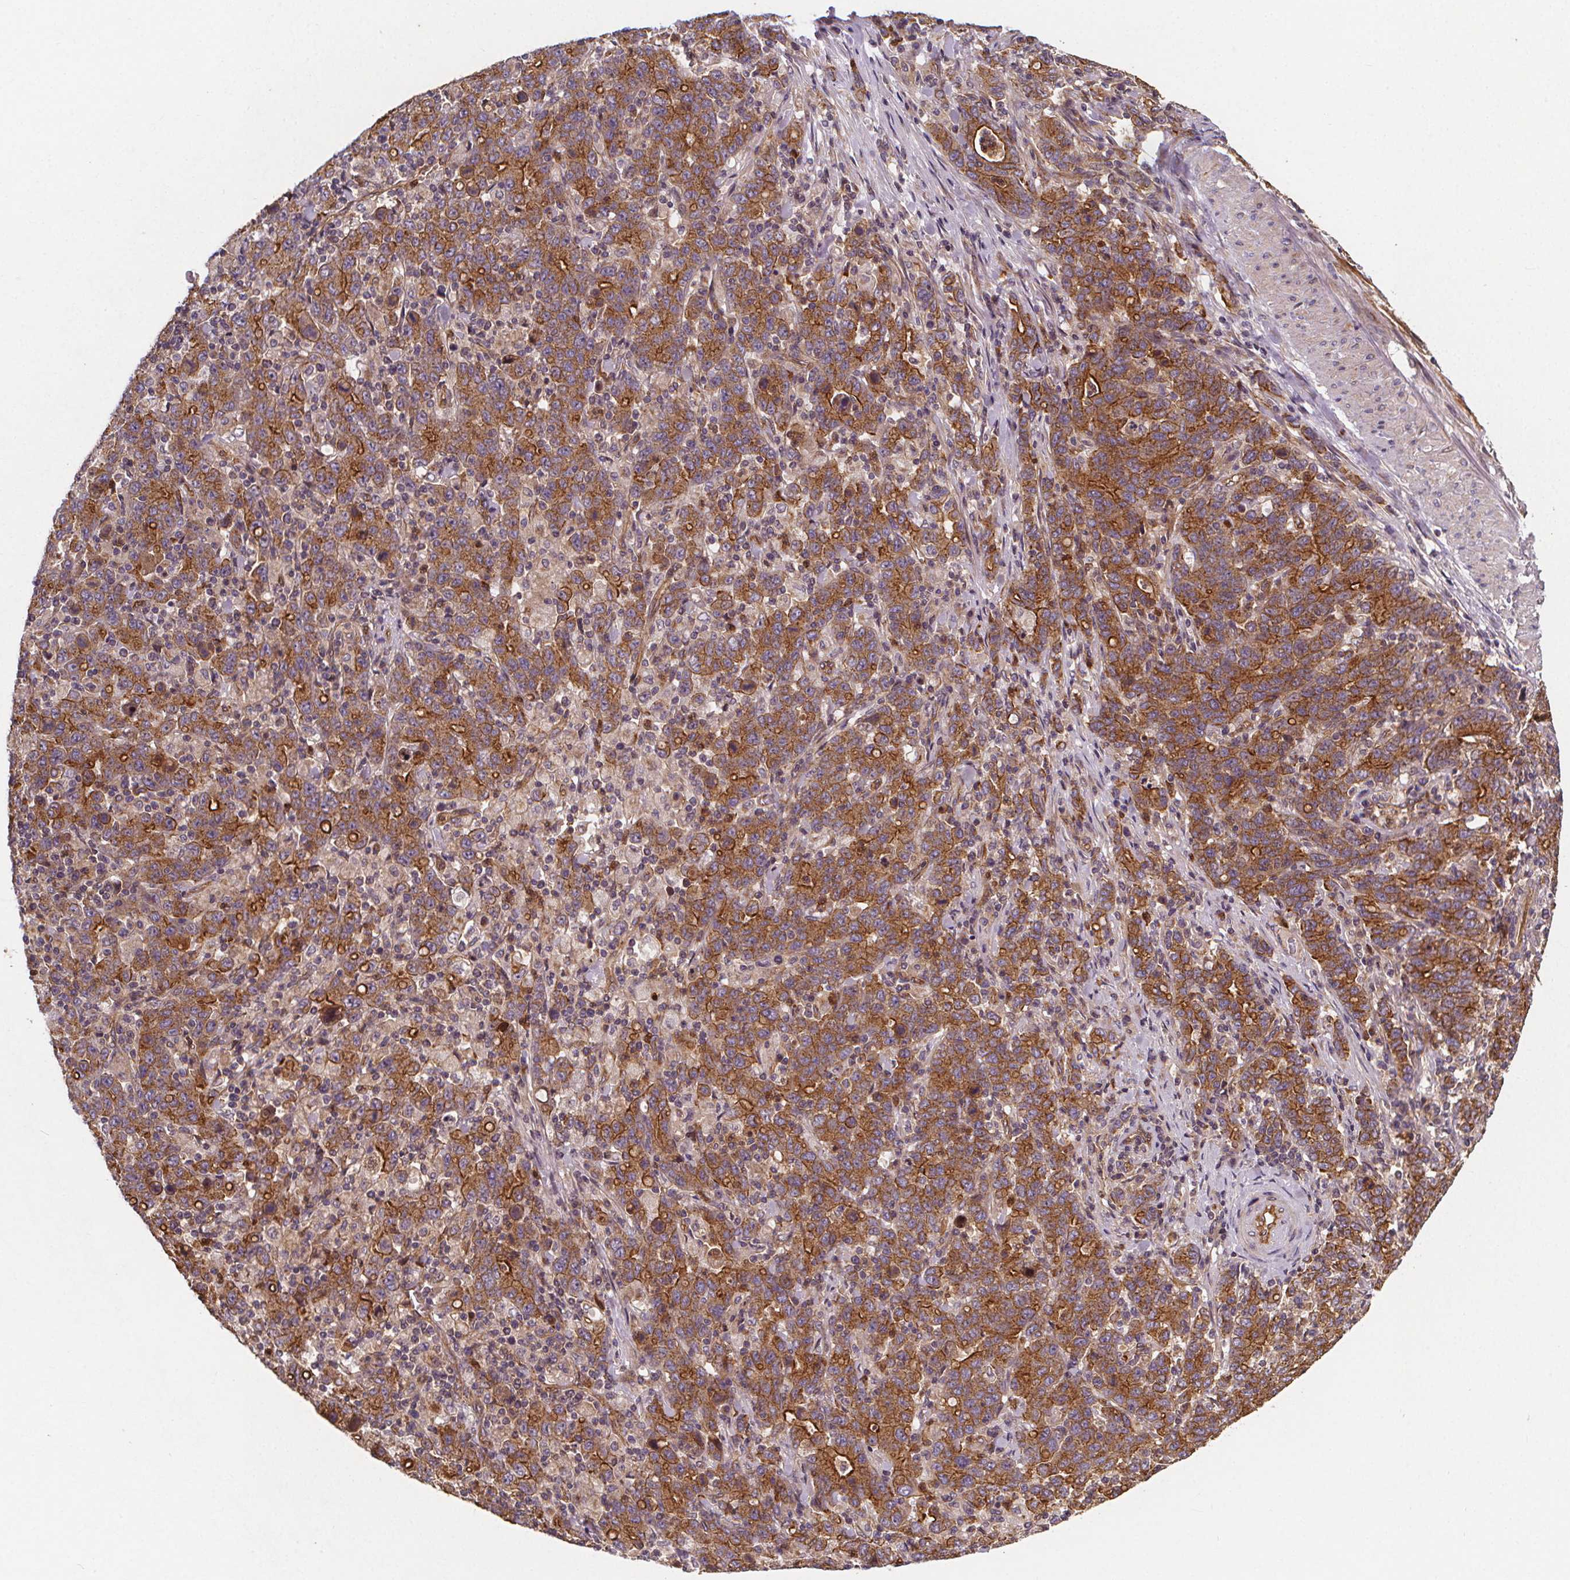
{"staining": {"intensity": "strong", "quantity": ">75%", "location": "cytoplasmic/membranous"}, "tissue": "stomach cancer", "cell_type": "Tumor cells", "image_type": "cancer", "snomed": [{"axis": "morphology", "description": "Adenocarcinoma, NOS"}, {"axis": "topography", "description": "Stomach, upper"}], "caption": "The immunohistochemical stain highlights strong cytoplasmic/membranous positivity in tumor cells of stomach cancer tissue. Ihc stains the protein in brown and the nuclei are stained blue.", "gene": "CLINT1", "patient": {"sex": "male", "age": 69}}